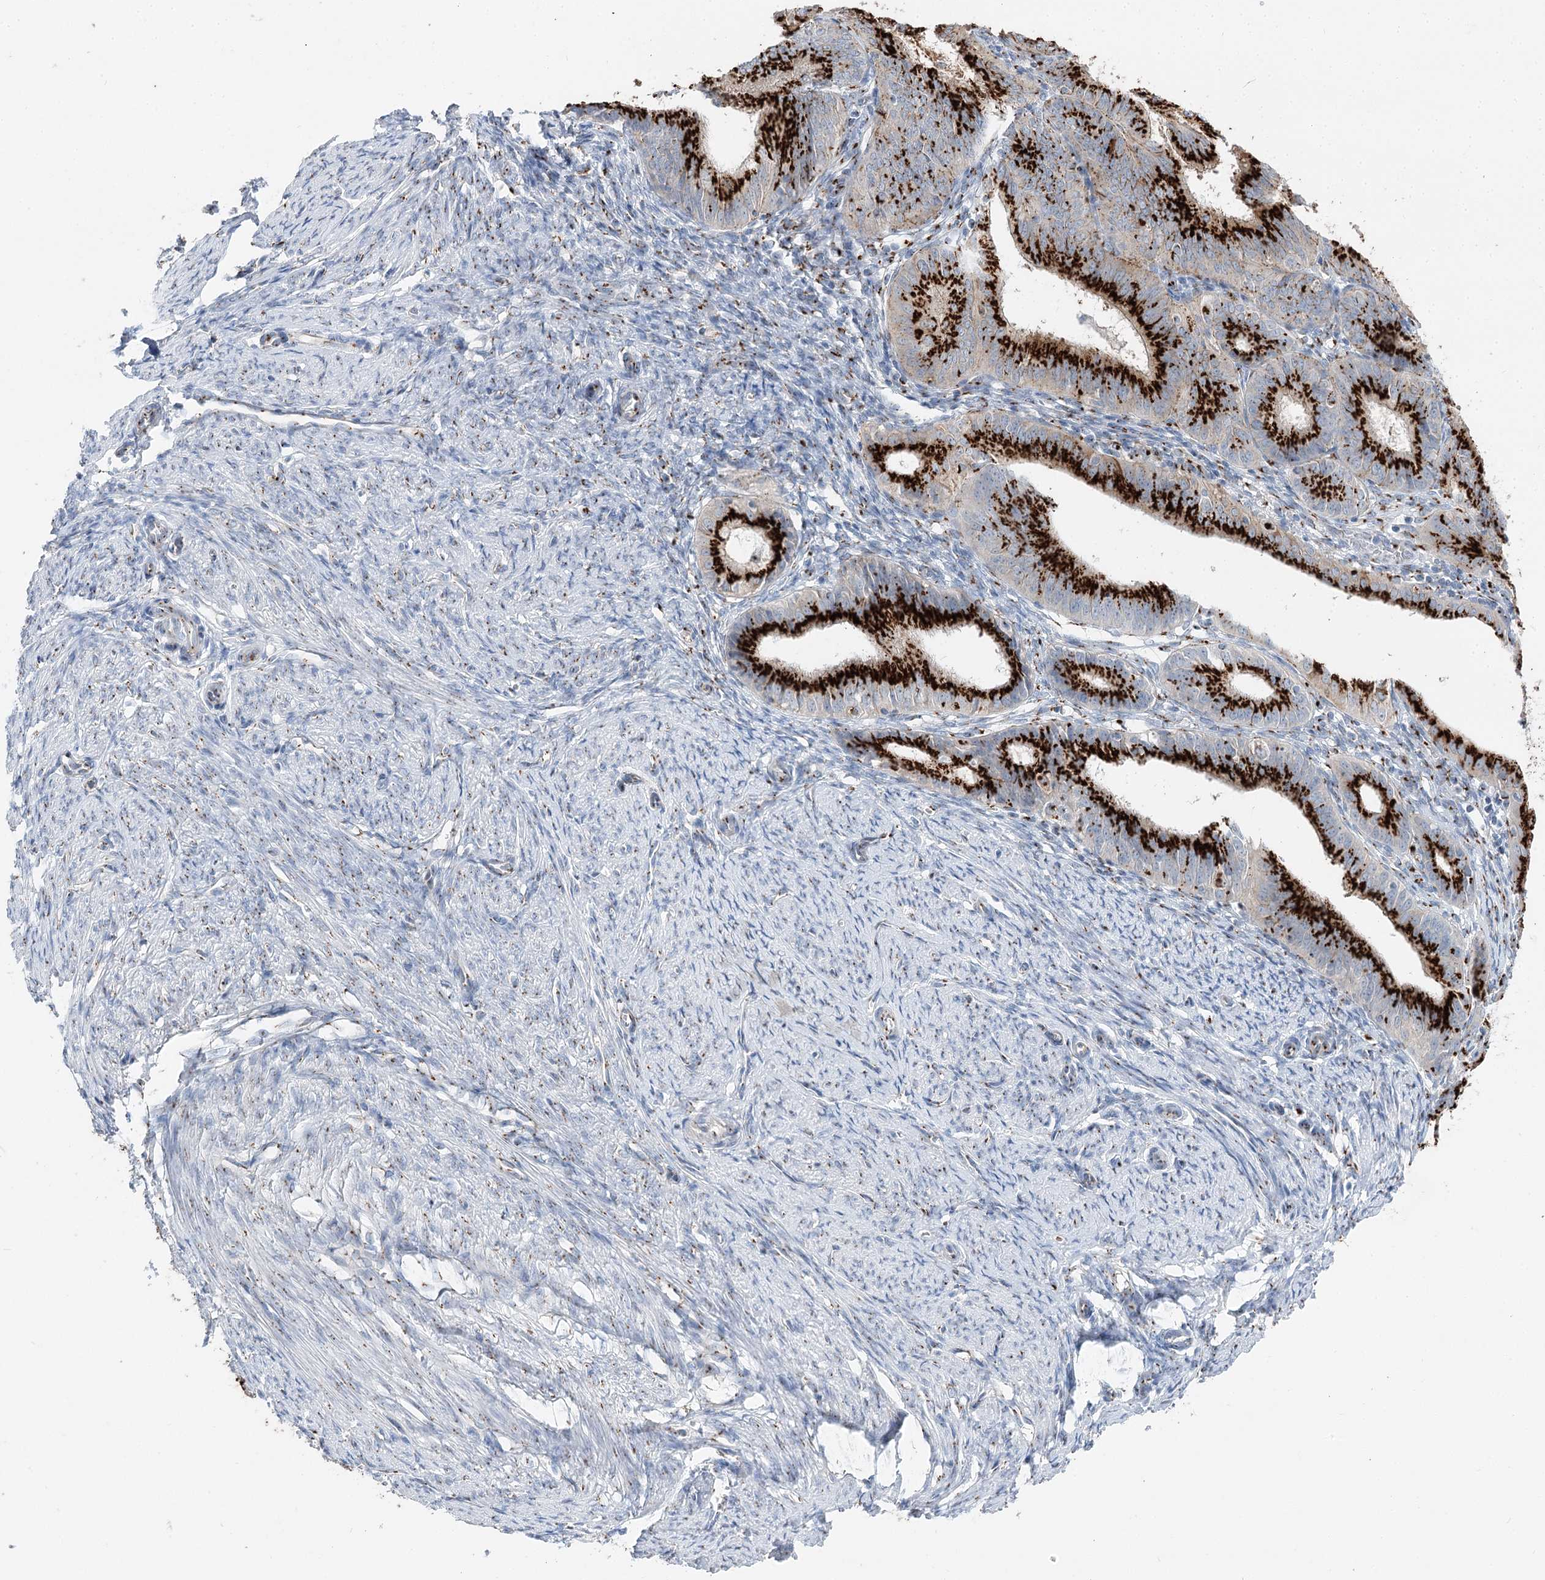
{"staining": {"intensity": "strong", "quantity": ">75%", "location": "cytoplasmic/membranous"}, "tissue": "endometrial cancer", "cell_type": "Tumor cells", "image_type": "cancer", "snomed": [{"axis": "morphology", "description": "Adenocarcinoma, NOS"}, {"axis": "topography", "description": "Endometrium"}], "caption": "Protein staining of endometrial cancer tissue shows strong cytoplasmic/membranous expression in approximately >75% of tumor cells.", "gene": "TMEM165", "patient": {"sex": "female", "age": 51}}